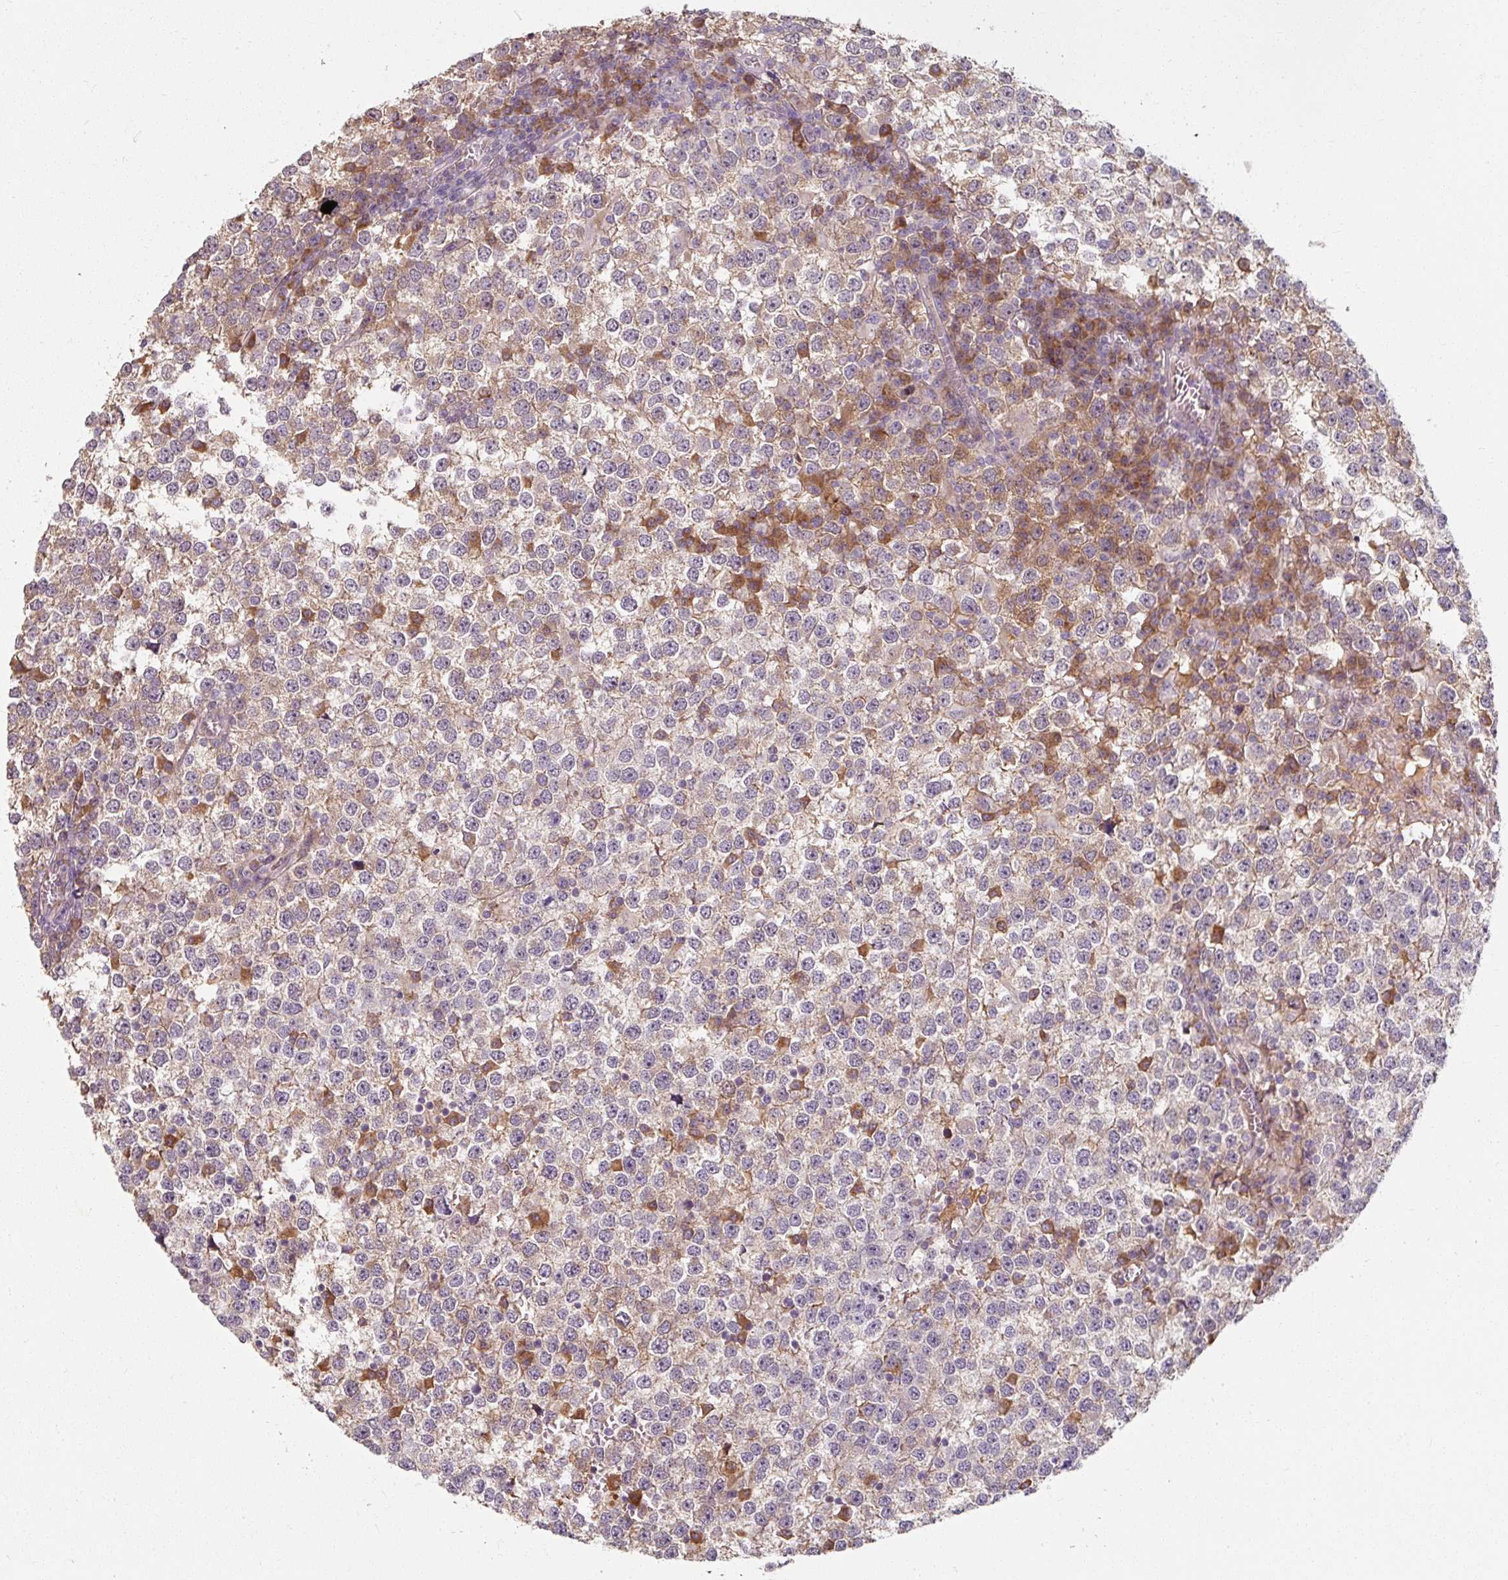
{"staining": {"intensity": "moderate", "quantity": "<25%", "location": "cytoplasmic/membranous"}, "tissue": "testis cancer", "cell_type": "Tumor cells", "image_type": "cancer", "snomed": [{"axis": "morphology", "description": "Seminoma, NOS"}, {"axis": "topography", "description": "Testis"}], "caption": "Immunohistochemistry micrograph of testis cancer stained for a protein (brown), which shows low levels of moderate cytoplasmic/membranous expression in approximately <25% of tumor cells.", "gene": "TSEN54", "patient": {"sex": "male", "age": 65}}